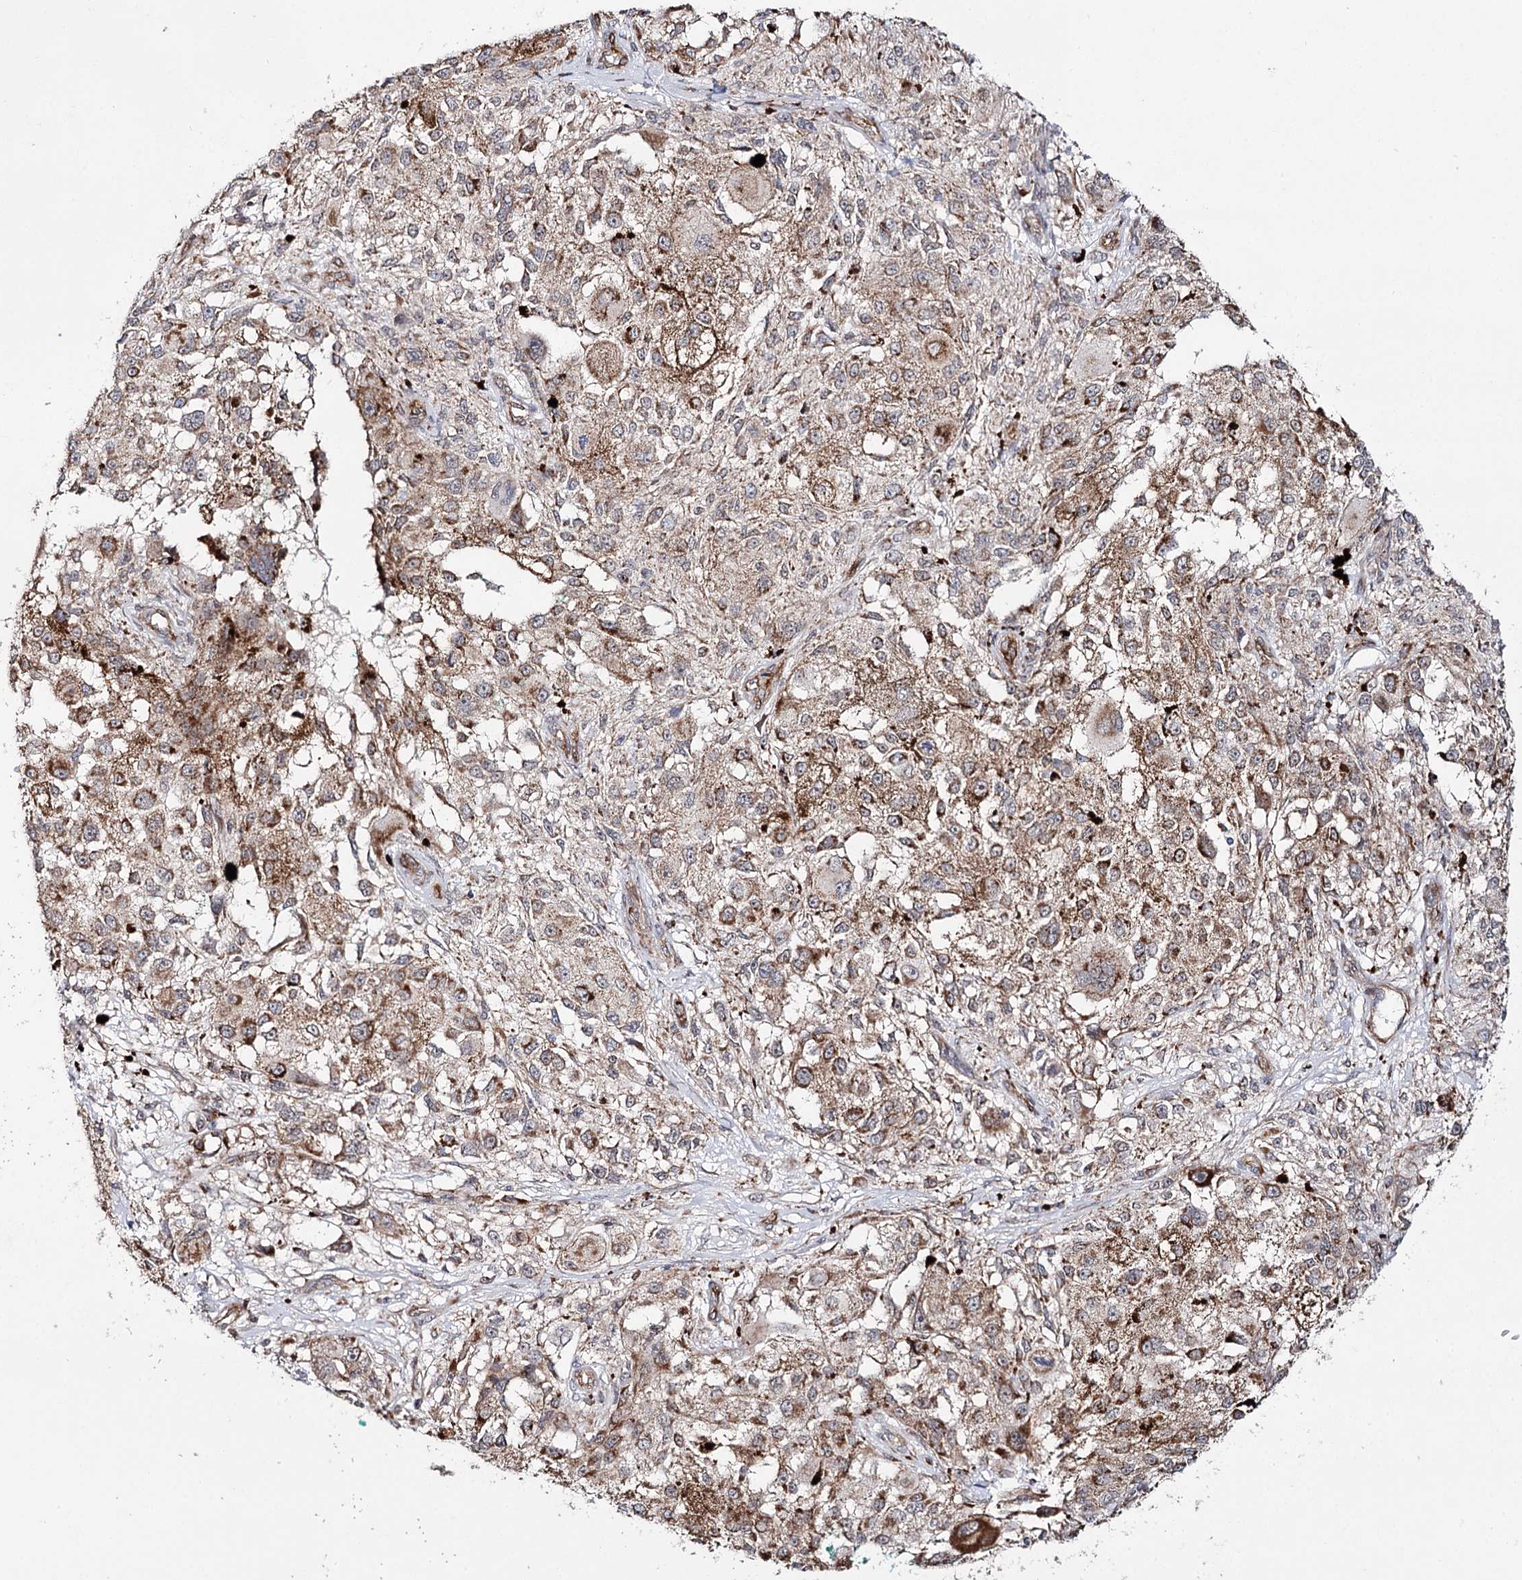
{"staining": {"intensity": "moderate", "quantity": ">75%", "location": "cytoplasmic/membranous"}, "tissue": "melanoma", "cell_type": "Tumor cells", "image_type": "cancer", "snomed": [{"axis": "morphology", "description": "Necrosis, NOS"}, {"axis": "morphology", "description": "Malignant melanoma, NOS"}, {"axis": "topography", "description": "Skin"}], "caption": "Tumor cells display medium levels of moderate cytoplasmic/membranous staining in about >75% of cells in melanoma.", "gene": "CBR4", "patient": {"sex": "female", "age": 87}}